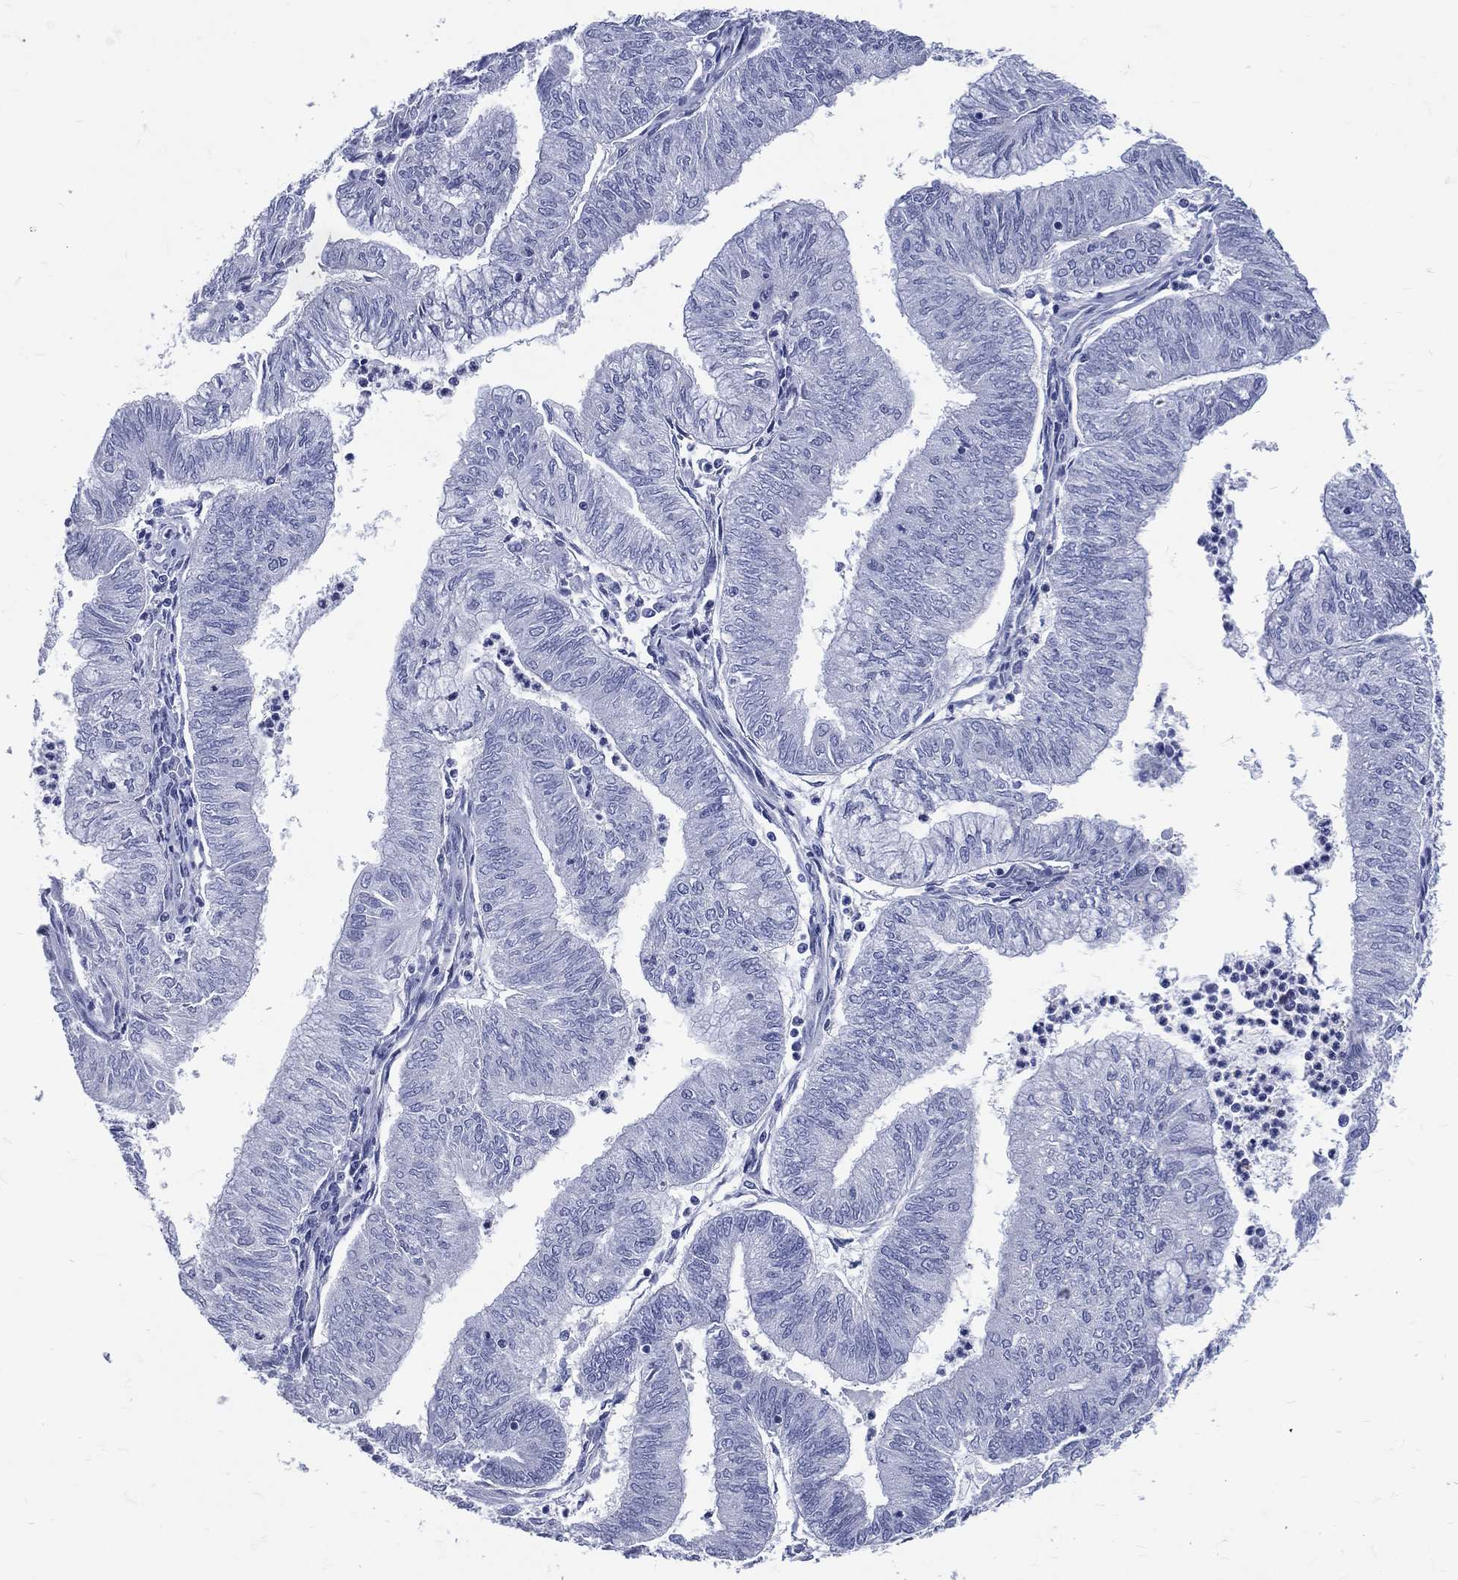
{"staining": {"intensity": "negative", "quantity": "none", "location": "none"}, "tissue": "endometrial cancer", "cell_type": "Tumor cells", "image_type": "cancer", "snomed": [{"axis": "morphology", "description": "Adenocarcinoma, NOS"}, {"axis": "topography", "description": "Endometrium"}], "caption": "The photomicrograph demonstrates no staining of tumor cells in adenocarcinoma (endometrial).", "gene": "MLLT10", "patient": {"sex": "female", "age": 59}}